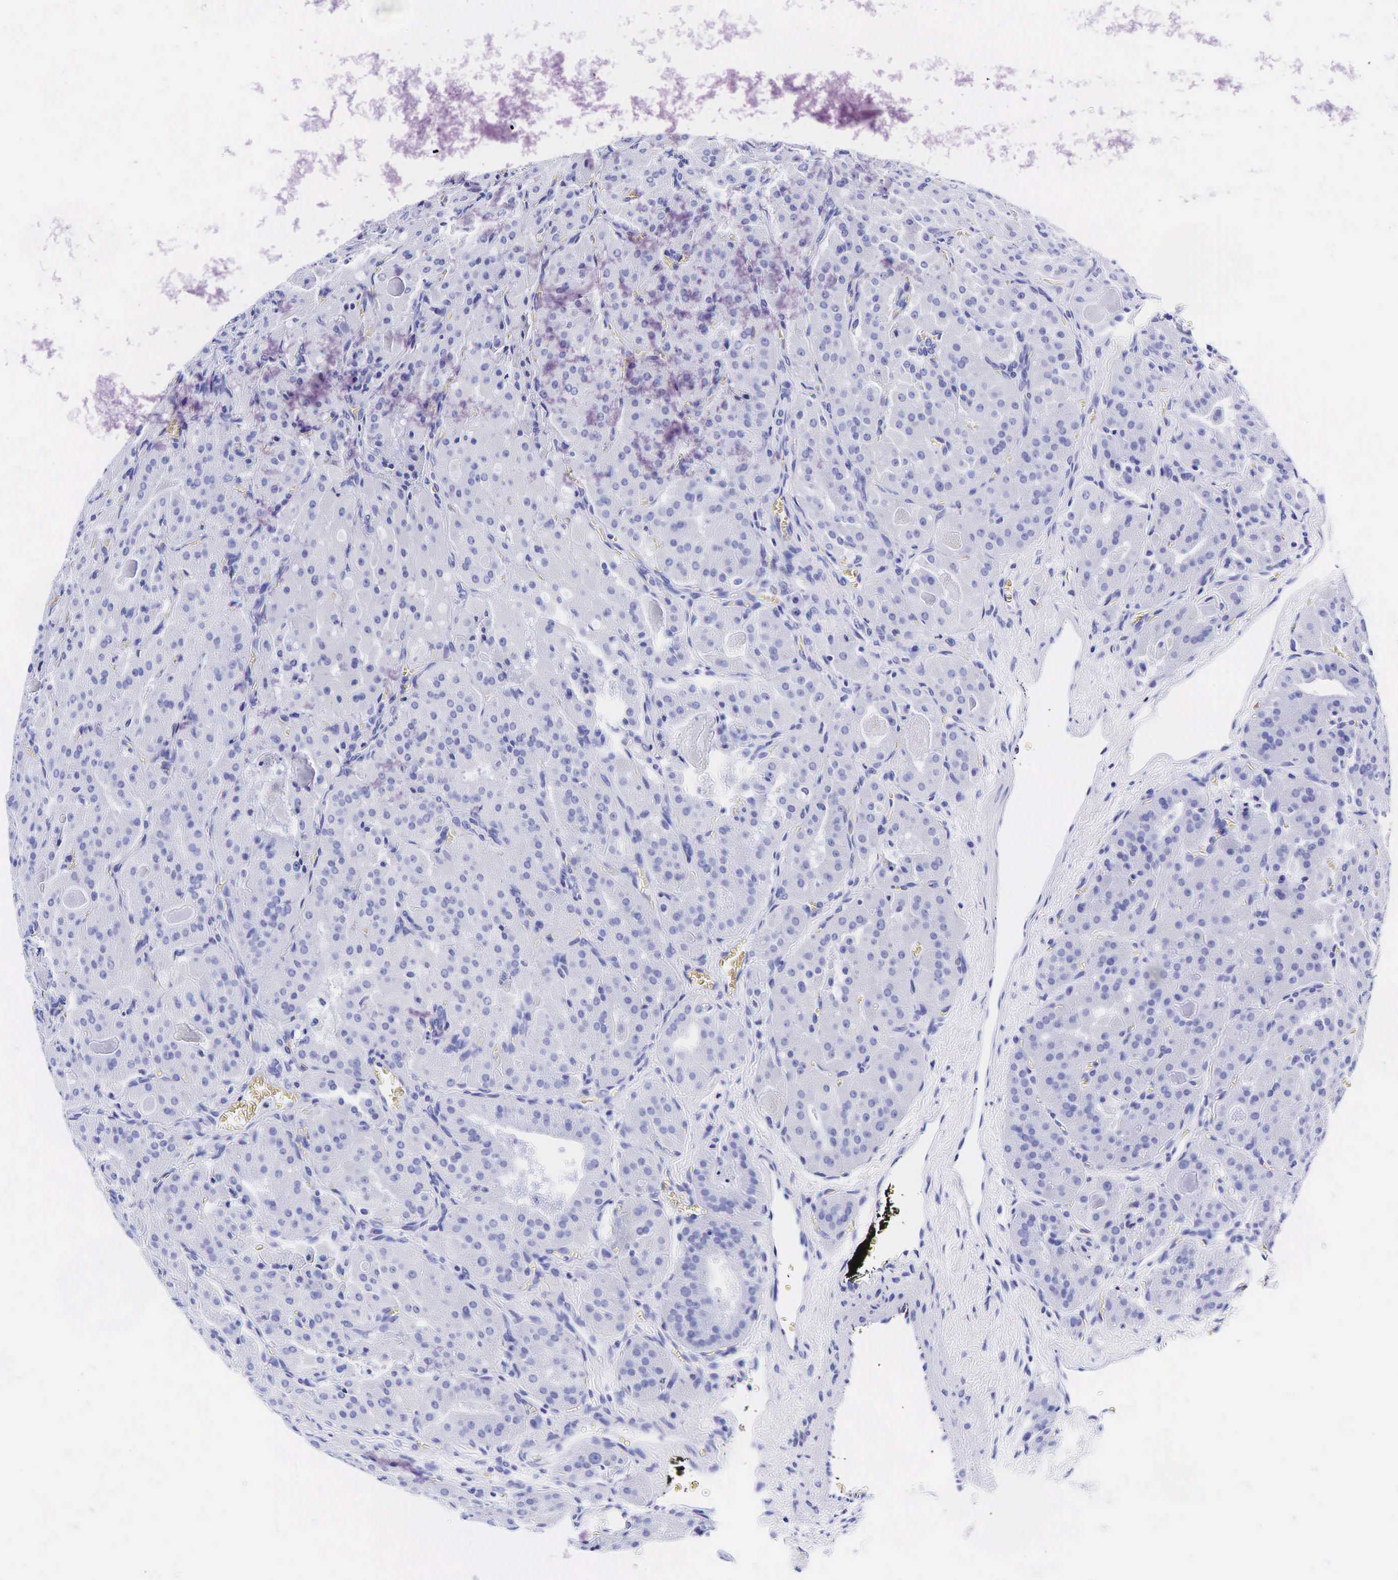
{"staining": {"intensity": "negative", "quantity": "none", "location": "none"}, "tissue": "thyroid cancer", "cell_type": "Tumor cells", "image_type": "cancer", "snomed": [{"axis": "morphology", "description": "Carcinoma, NOS"}, {"axis": "topography", "description": "Thyroid gland"}], "caption": "The image shows no staining of tumor cells in thyroid cancer. (DAB immunohistochemistry (IHC), high magnification).", "gene": "GCG", "patient": {"sex": "male", "age": 76}}